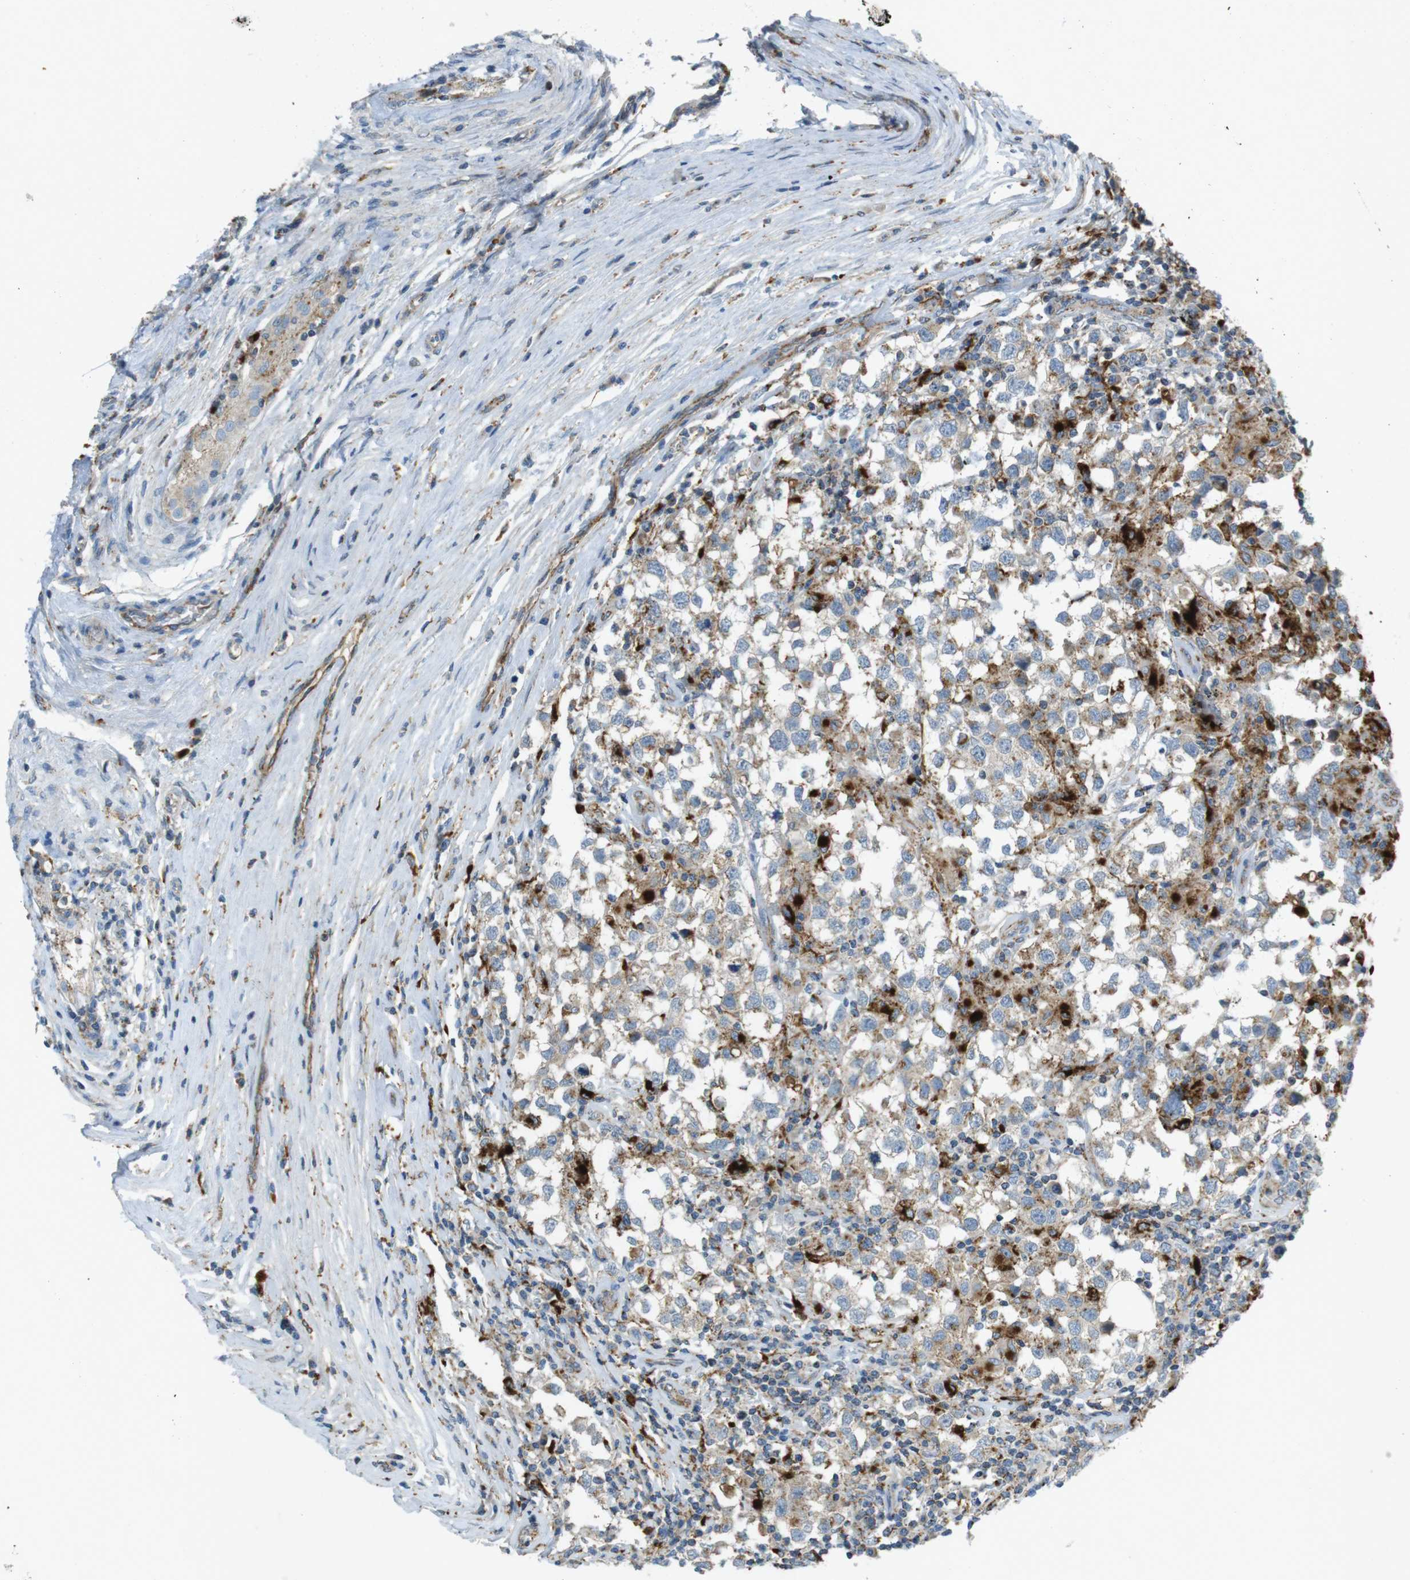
{"staining": {"intensity": "moderate", "quantity": "<25%", "location": "cytoplasmic/membranous"}, "tissue": "testis cancer", "cell_type": "Tumor cells", "image_type": "cancer", "snomed": [{"axis": "morphology", "description": "Carcinoma, Embryonal, NOS"}, {"axis": "topography", "description": "Testis"}], "caption": "This is an image of immunohistochemistry (IHC) staining of testis cancer, which shows moderate expression in the cytoplasmic/membranous of tumor cells.", "gene": "LAMP1", "patient": {"sex": "male", "age": 21}}